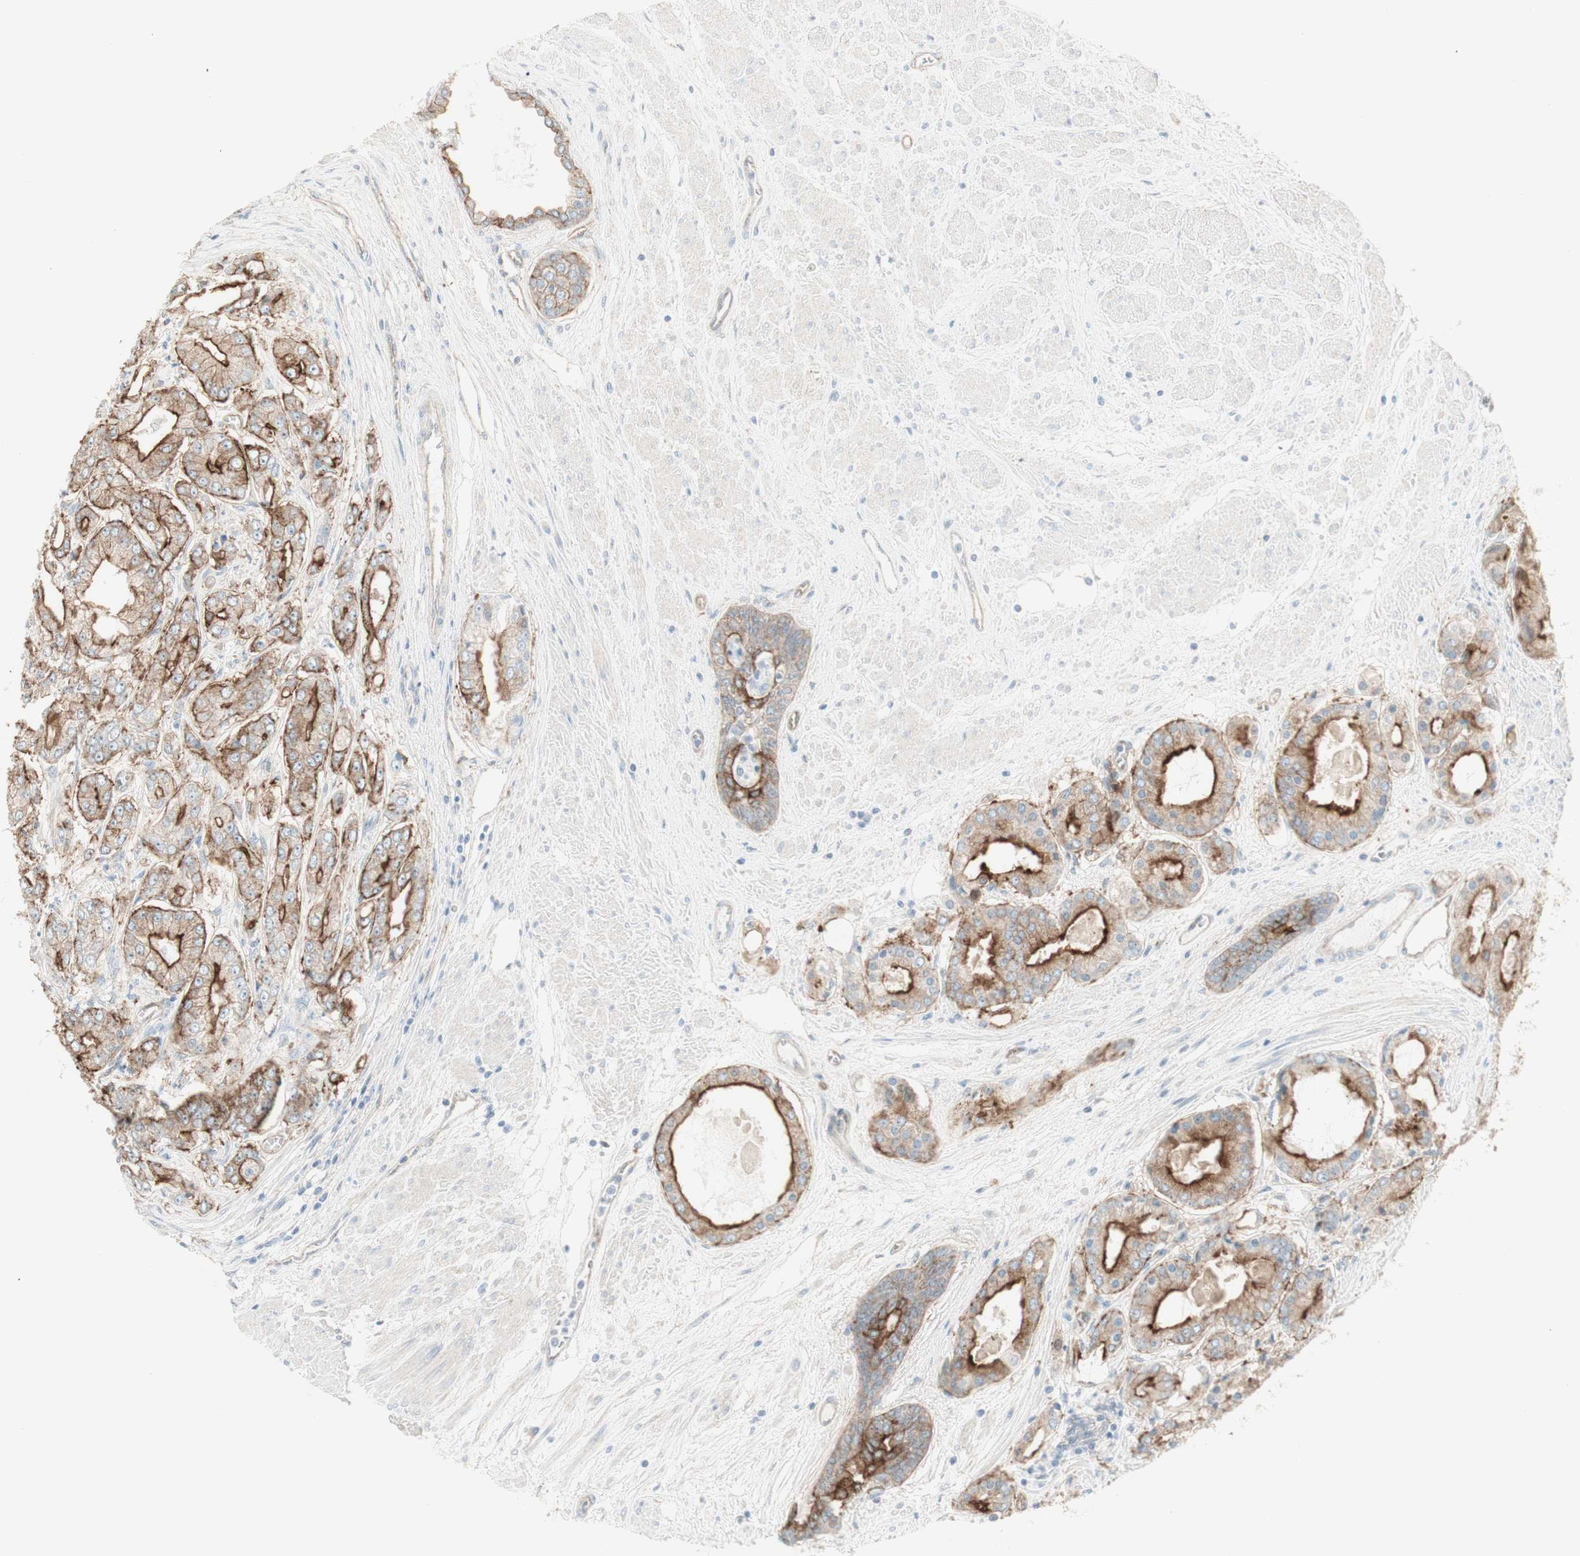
{"staining": {"intensity": "weak", "quantity": "25%-75%", "location": "cytoplasmic/membranous"}, "tissue": "prostate cancer", "cell_type": "Tumor cells", "image_type": "cancer", "snomed": [{"axis": "morphology", "description": "Adenocarcinoma, High grade"}, {"axis": "topography", "description": "Prostate"}], "caption": "Immunohistochemistry (IHC) of high-grade adenocarcinoma (prostate) displays low levels of weak cytoplasmic/membranous expression in approximately 25%-75% of tumor cells. (Stains: DAB (3,3'-diaminobenzidine) in brown, nuclei in blue, Microscopy: brightfield microscopy at high magnification).", "gene": "MYO6", "patient": {"sex": "male", "age": 59}}